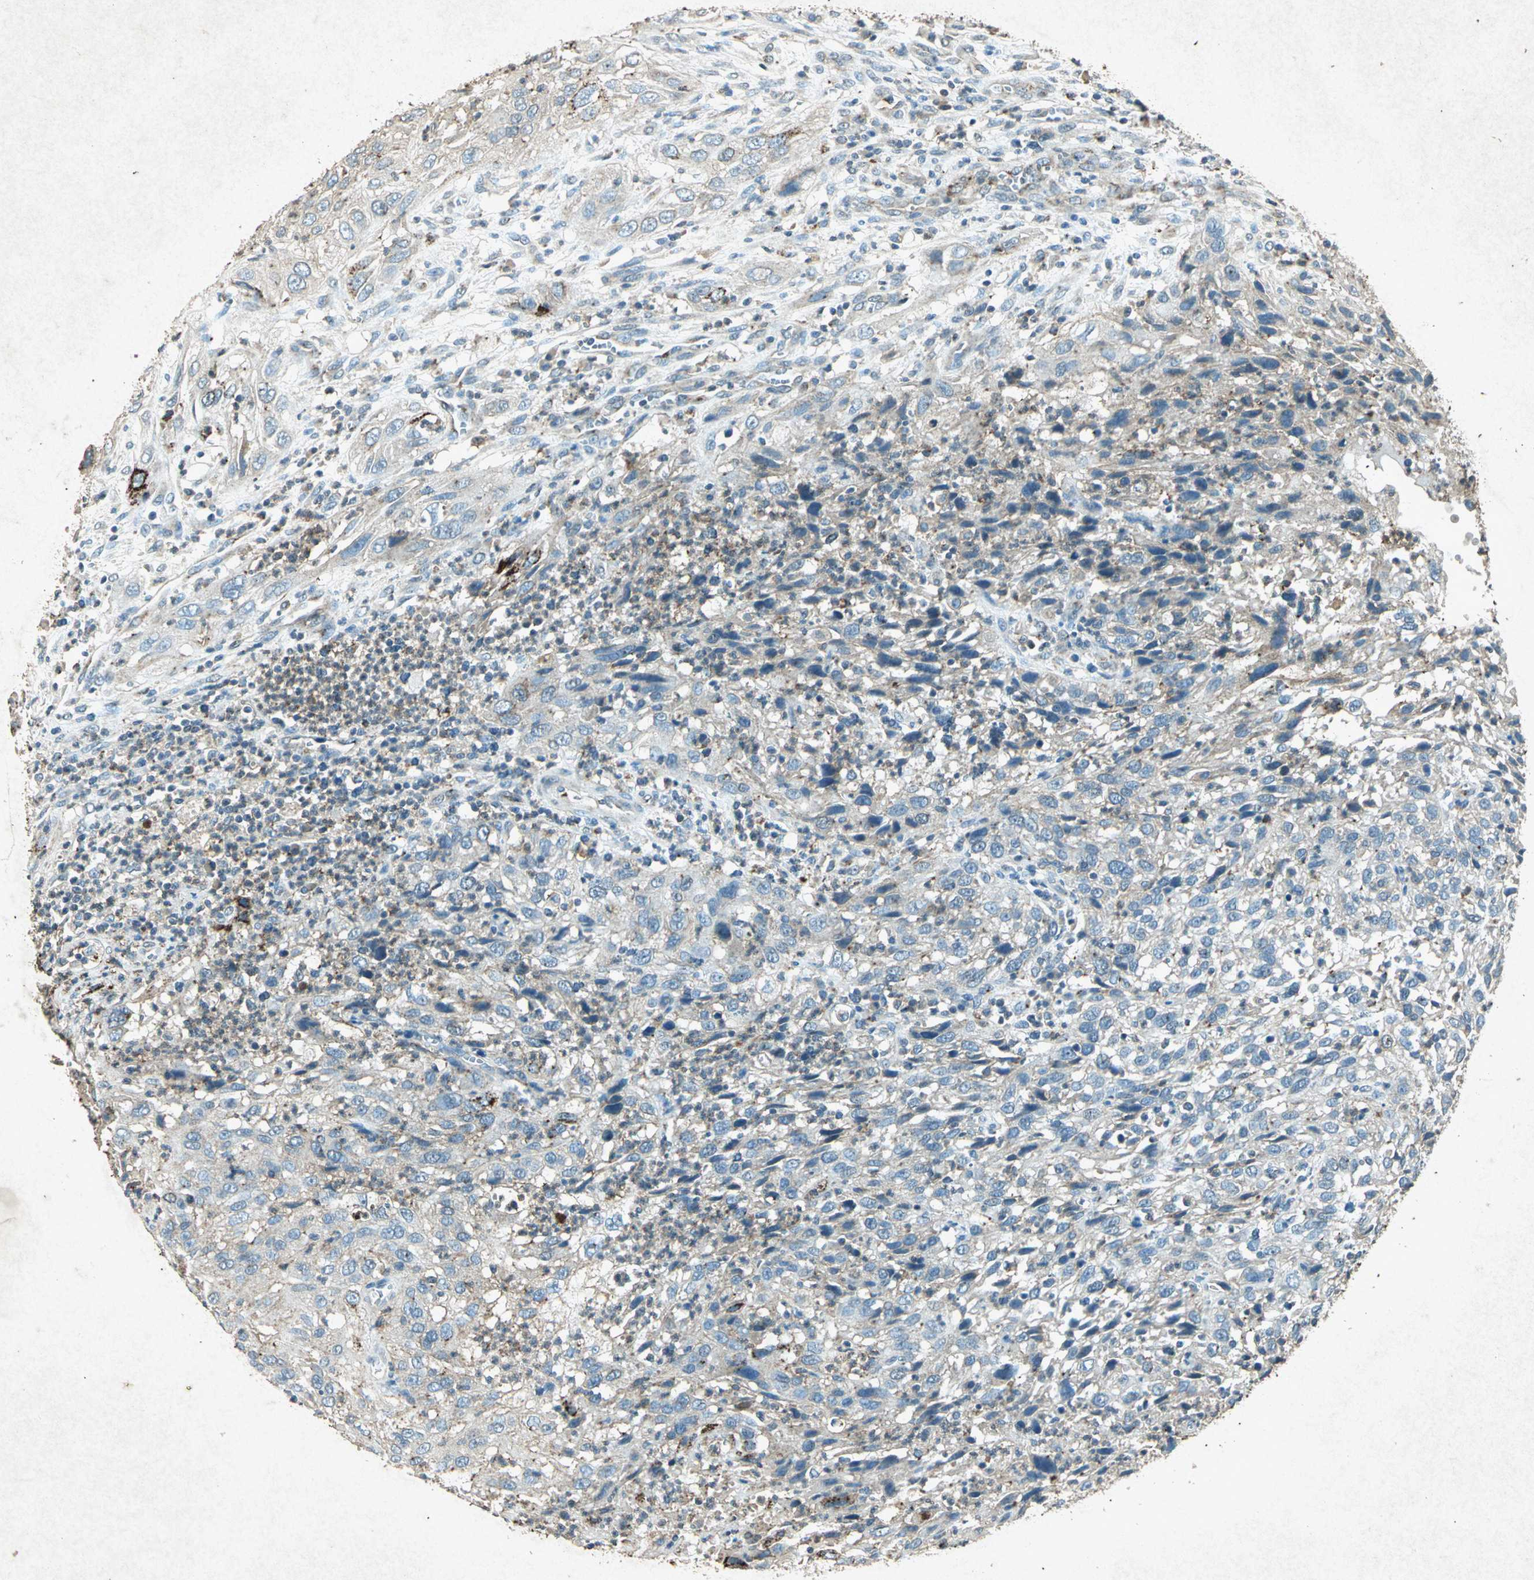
{"staining": {"intensity": "weak", "quantity": "25%-75%", "location": "cytoplasmic/membranous"}, "tissue": "cervical cancer", "cell_type": "Tumor cells", "image_type": "cancer", "snomed": [{"axis": "morphology", "description": "Squamous cell carcinoma, NOS"}, {"axis": "topography", "description": "Cervix"}], "caption": "Protein analysis of cervical cancer (squamous cell carcinoma) tissue shows weak cytoplasmic/membranous expression in about 25%-75% of tumor cells.", "gene": "PSEN1", "patient": {"sex": "female", "age": 32}}